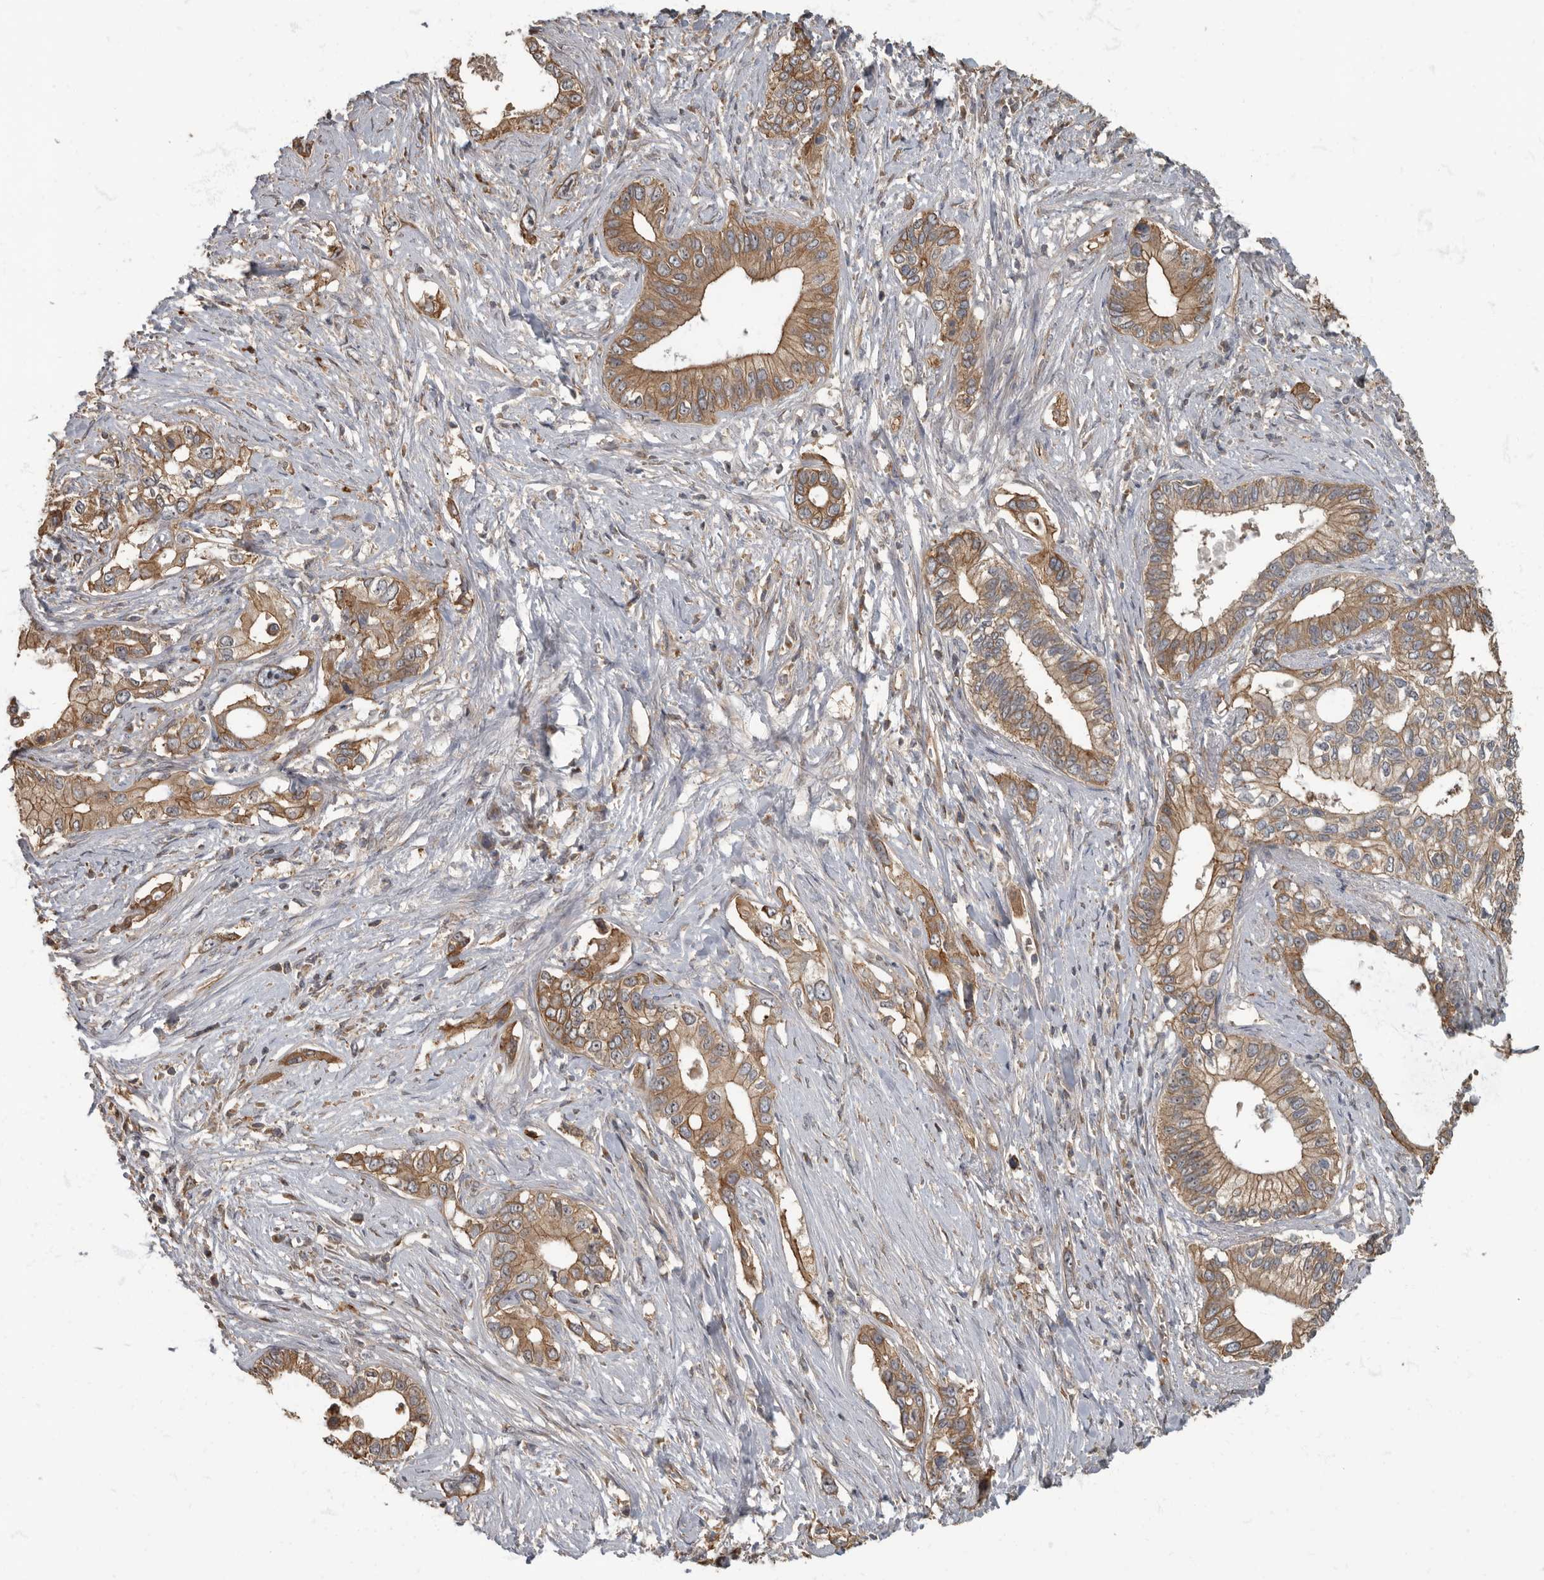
{"staining": {"intensity": "moderate", "quantity": ">75%", "location": "cytoplasmic/membranous"}, "tissue": "pancreatic cancer", "cell_type": "Tumor cells", "image_type": "cancer", "snomed": [{"axis": "morphology", "description": "Normal tissue, NOS"}, {"axis": "morphology", "description": "Adenocarcinoma, NOS"}, {"axis": "topography", "description": "Pancreas"}, {"axis": "topography", "description": "Peripheral nerve tissue"}], "caption": "Protein expression analysis of pancreatic adenocarcinoma displays moderate cytoplasmic/membranous expression in approximately >75% of tumor cells.", "gene": "DAAM1", "patient": {"sex": "male", "age": 59}}